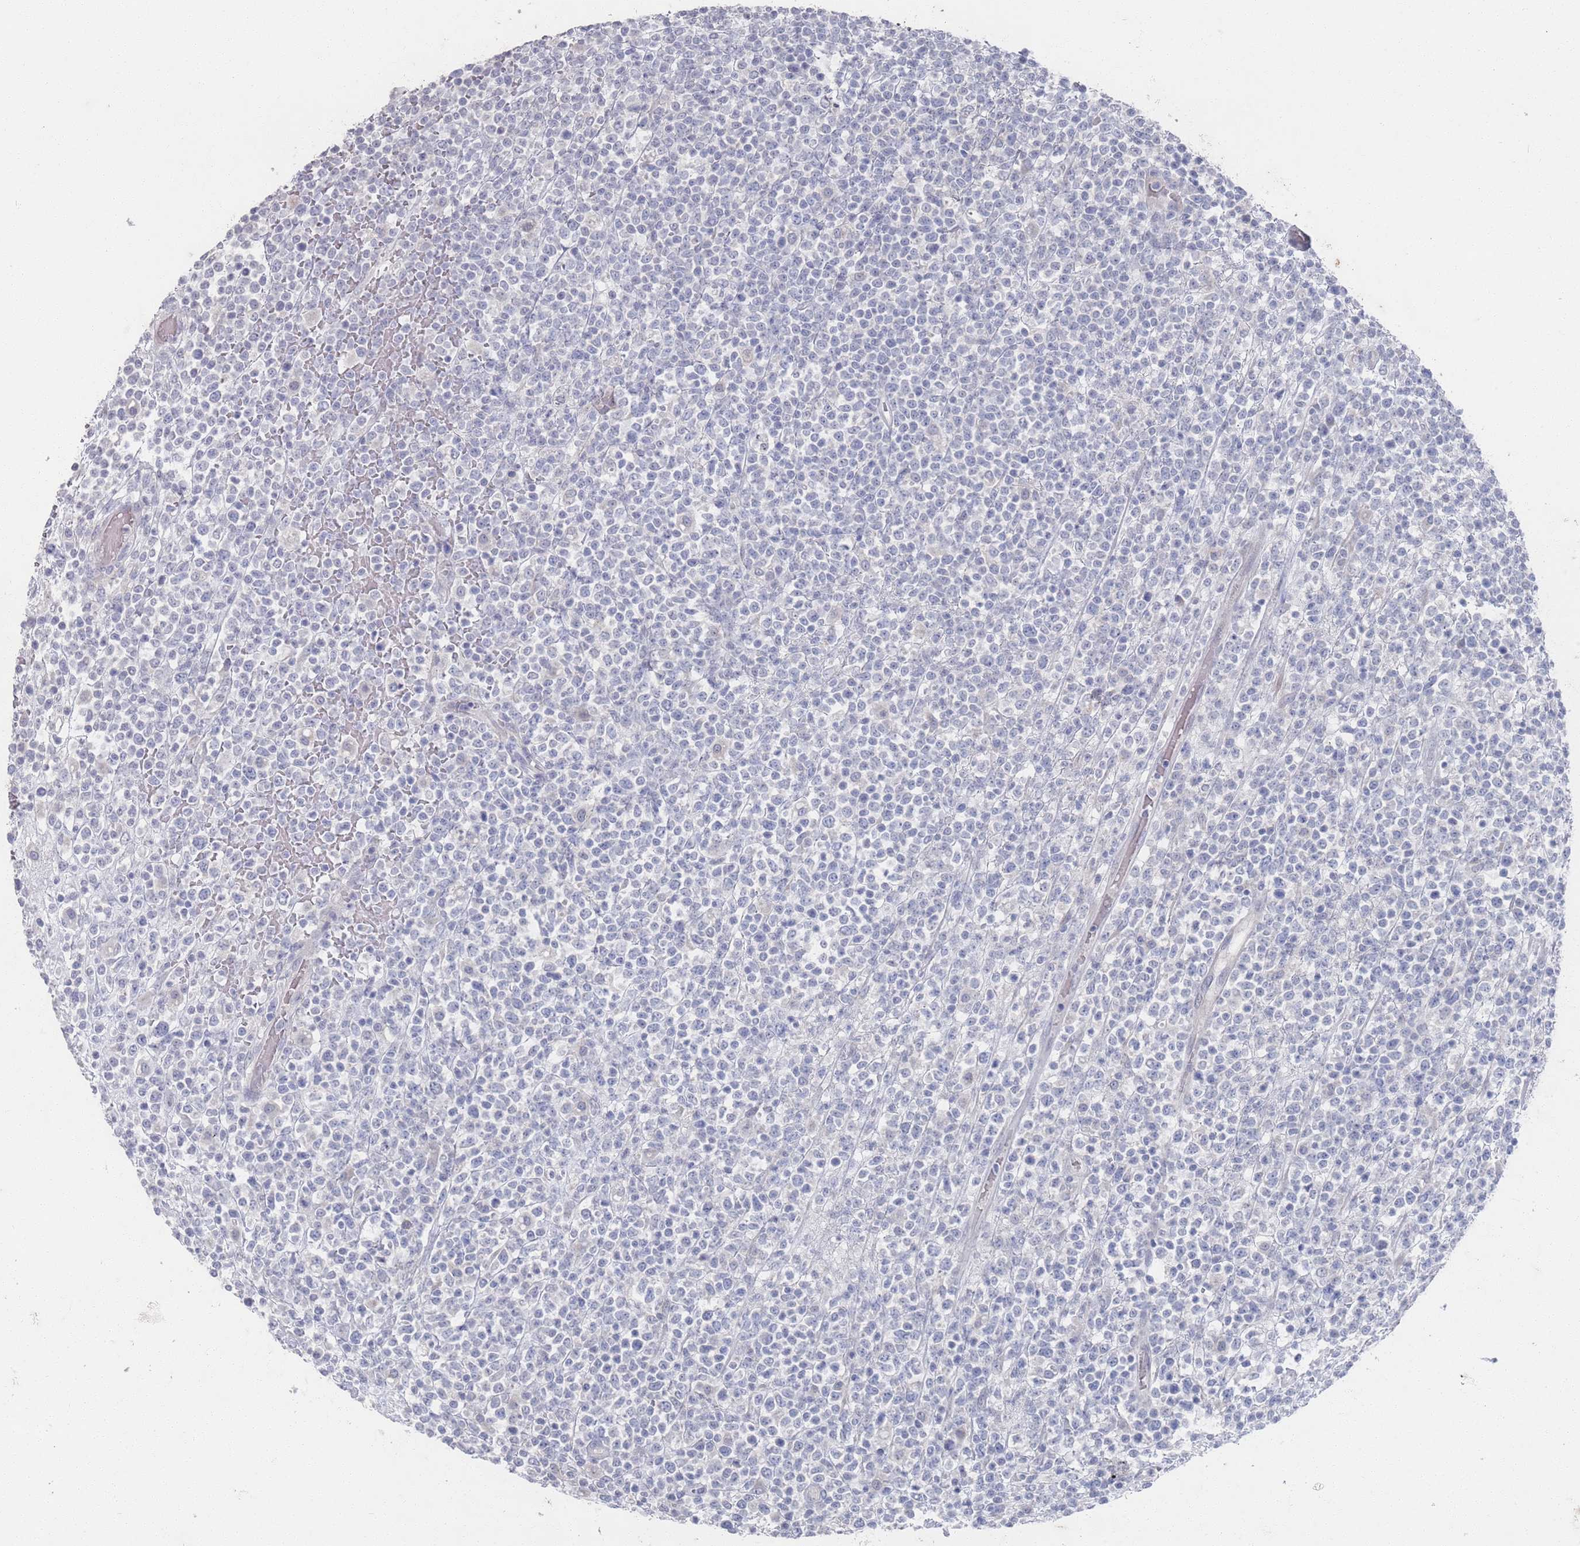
{"staining": {"intensity": "negative", "quantity": "none", "location": "none"}, "tissue": "lymphoma", "cell_type": "Tumor cells", "image_type": "cancer", "snomed": [{"axis": "morphology", "description": "Malignant lymphoma, non-Hodgkin's type, High grade"}, {"axis": "topography", "description": "Colon"}], "caption": "A histopathology image of human lymphoma is negative for staining in tumor cells.", "gene": "PROM2", "patient": {"sex": "female", "age": 53}}